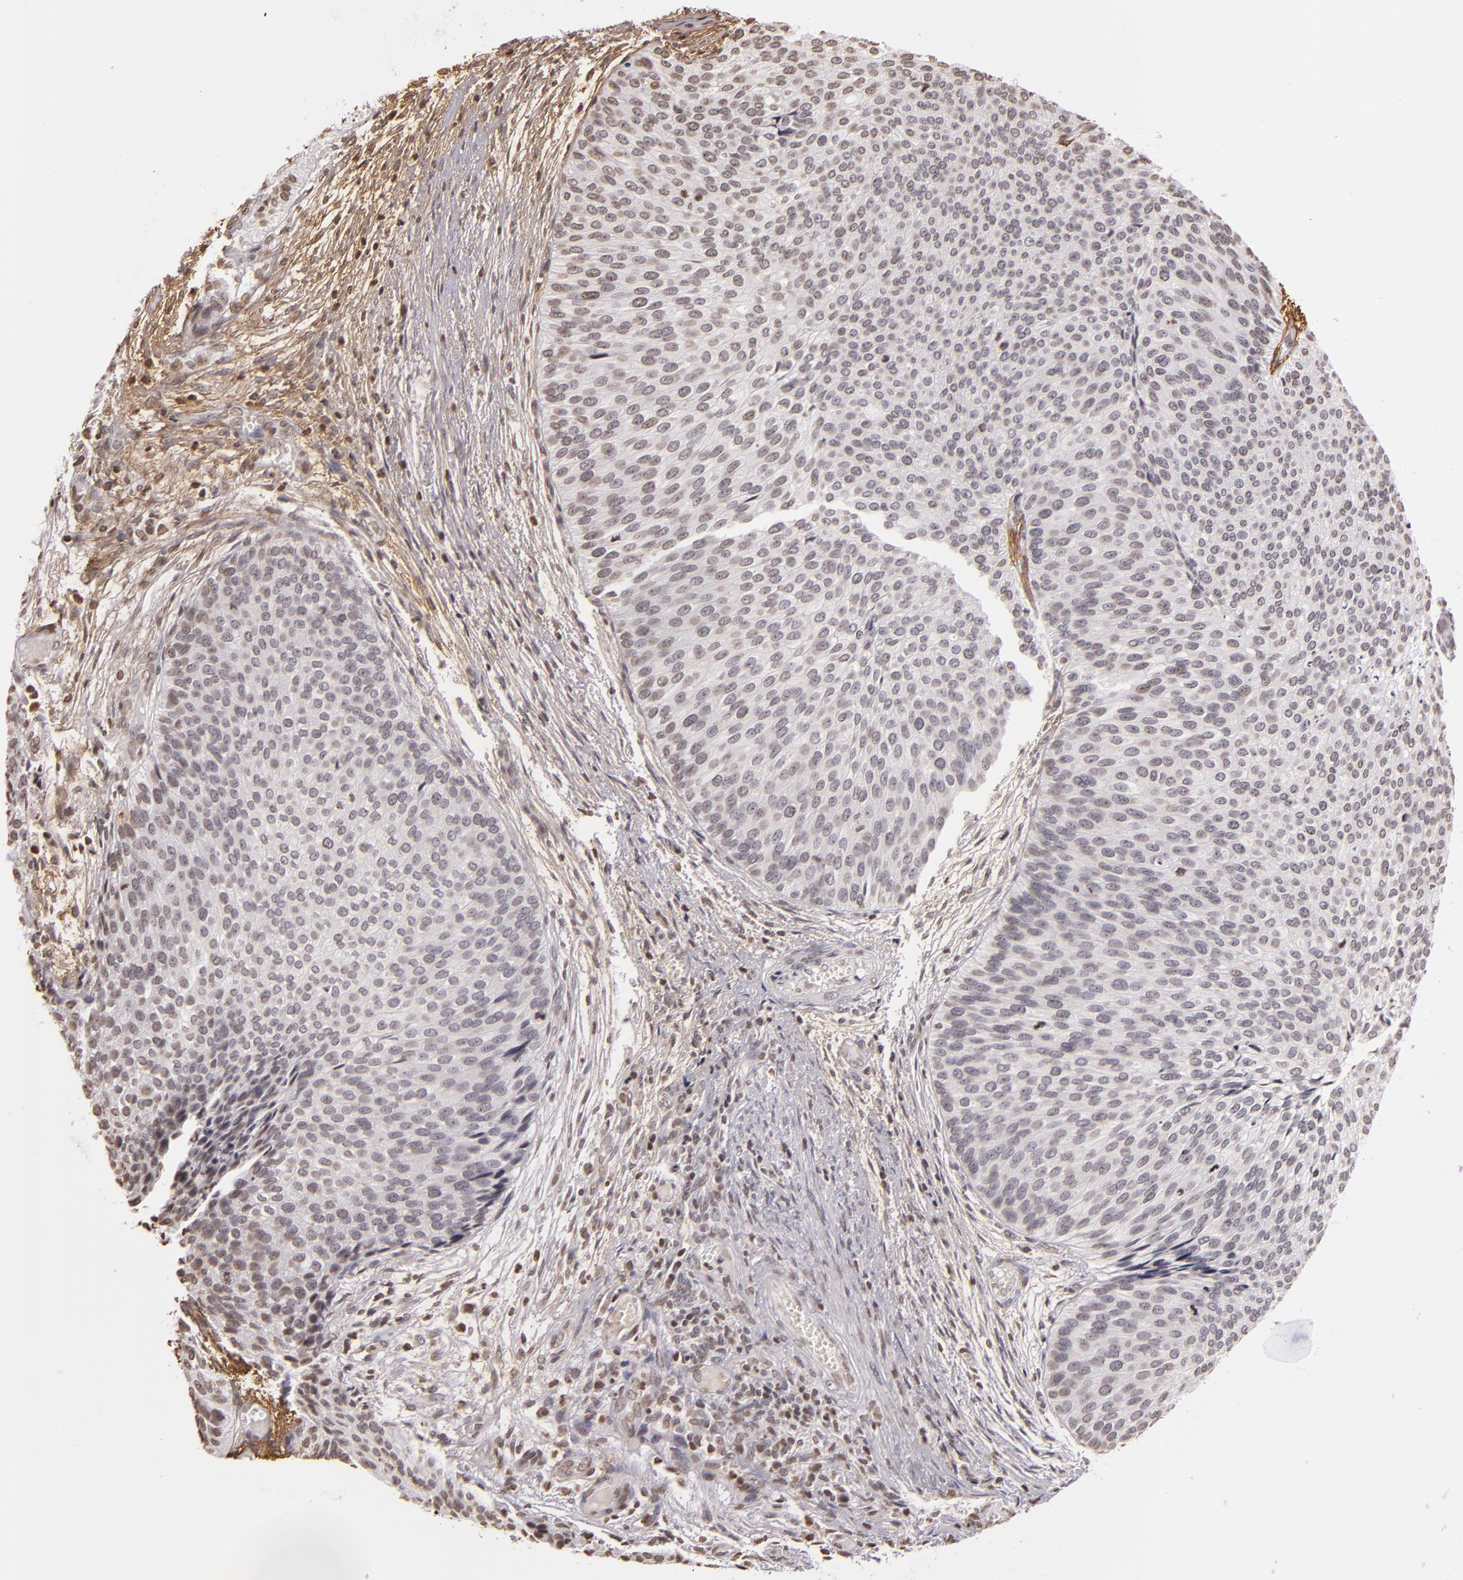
{"staining": {"intensity": "negative", "quantity": "none", "location": "none"}, "tissue": "urothelial cancer", "cell_type": "Tumor cells", "image_type": "cancer", "snomed": [{"axis": "morphology", "description": "Urothelial carcinoma, Low grade"}, {"axis": "topography", "description": "Urinary bladder"}], "caption": "The histopathology image shows no significant positivity in tumor cells of low-grade urothelial carcinoma. (DAB immunohistochemistry (IHC) visualized using brightfield microscopy, high magnification).", "gene": "THRB", "patient": {"sex": "male", "age": 84}}